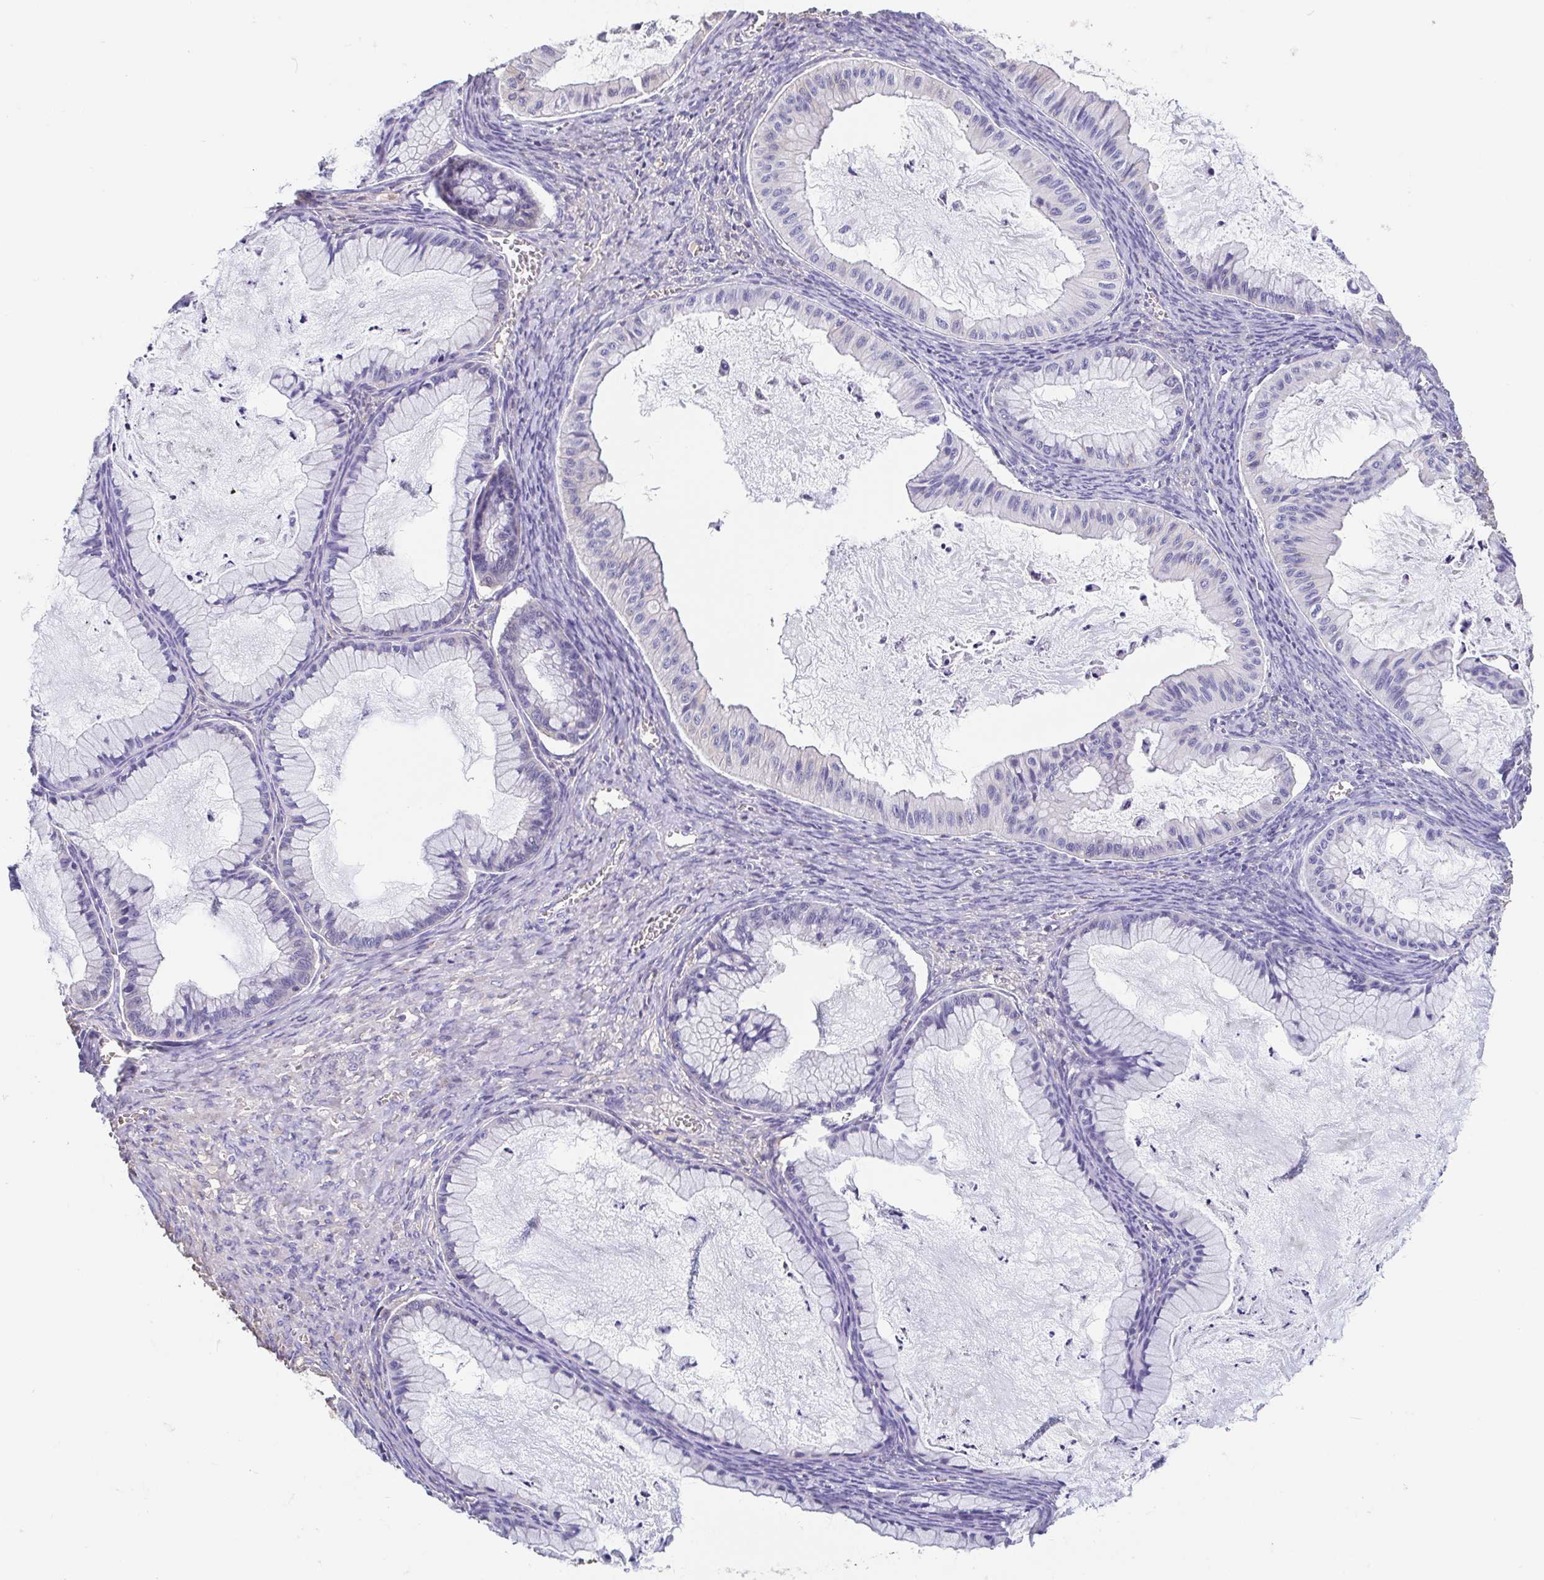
{"staining": {"intensity": "negative", "quantity": "none", "location": "none"}, "tissue": "ovarian cancer", "cell_type": "Tumor cells", "image_type": "cancer", "snomed": [{"axis": "morphology", "description": "Cystadenocarcinoma, mucinous, NOS"}, {"axis": "topography", "description": "Ovary"}], "caption": "Histopathology image shows no significant protein staining in tumor cells of ovarian cancer. (Stains: DAB (3,3'-diaminobenzidine) immunohistochemistry with hematoxylin counter stain, Microscopy: brightfield microscopy at high magnification).", "gene": "TREH", "patient": {"sex": "female", "age": 72}}